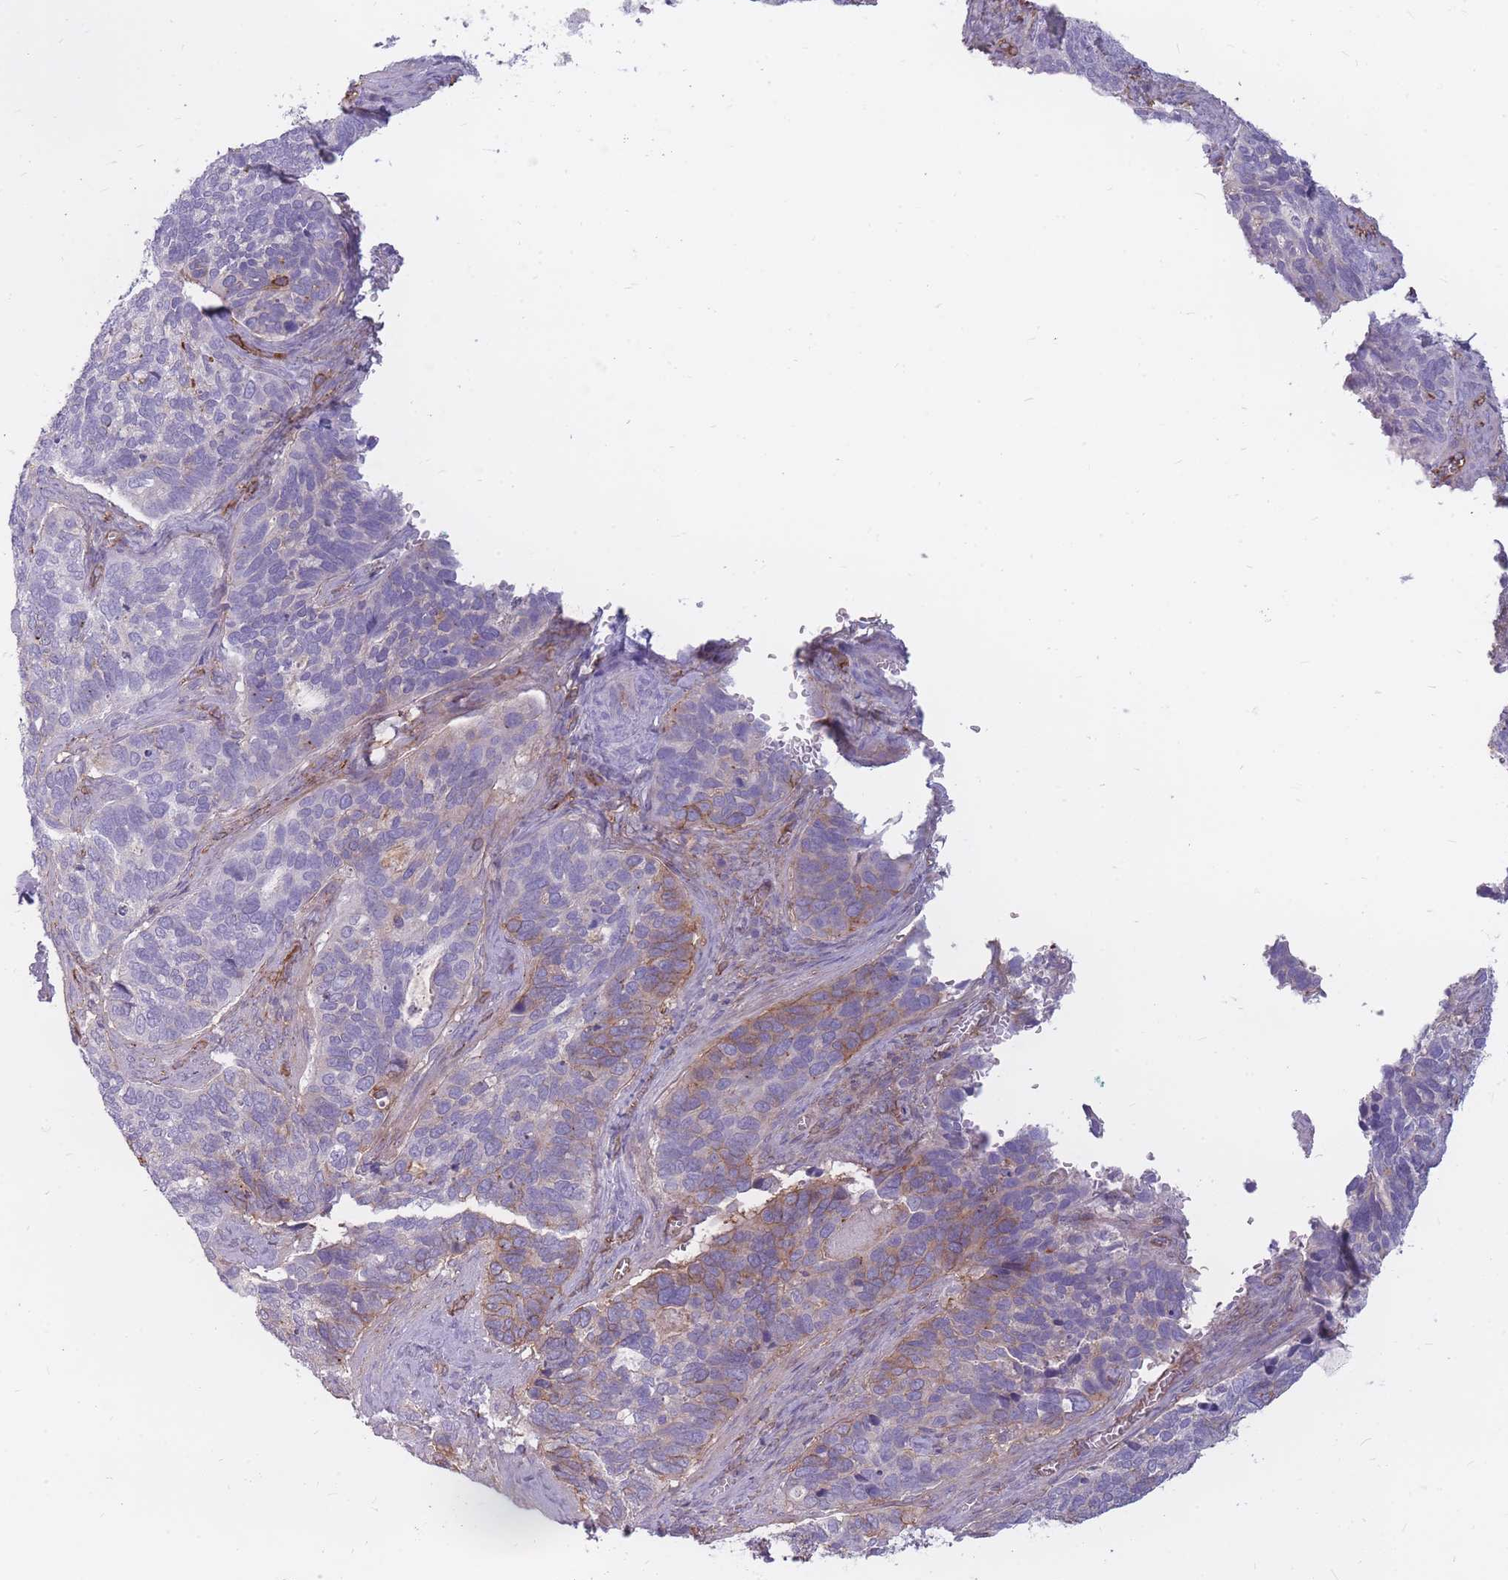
{"staining": {"intensity": "moderate", "quantity": "<25%", "location": "cytoplasmic/membranous"}, "tissue": "cervical cancer", "cell_type": "Tumor cells", "image_type": "cancer", "snomed": [{"axis": "morphology", "description": "Squamous cell carcinoma, NOS"}, {"axis": "topography", "description": "Cervix"}], "caption": "Cervical cancer (squamous cell carcinoma) stained with a protein marker reveals moderate staining in tumor cells.", "gene": "GNA11", "patient": {"sex": "female", "age": 38}}